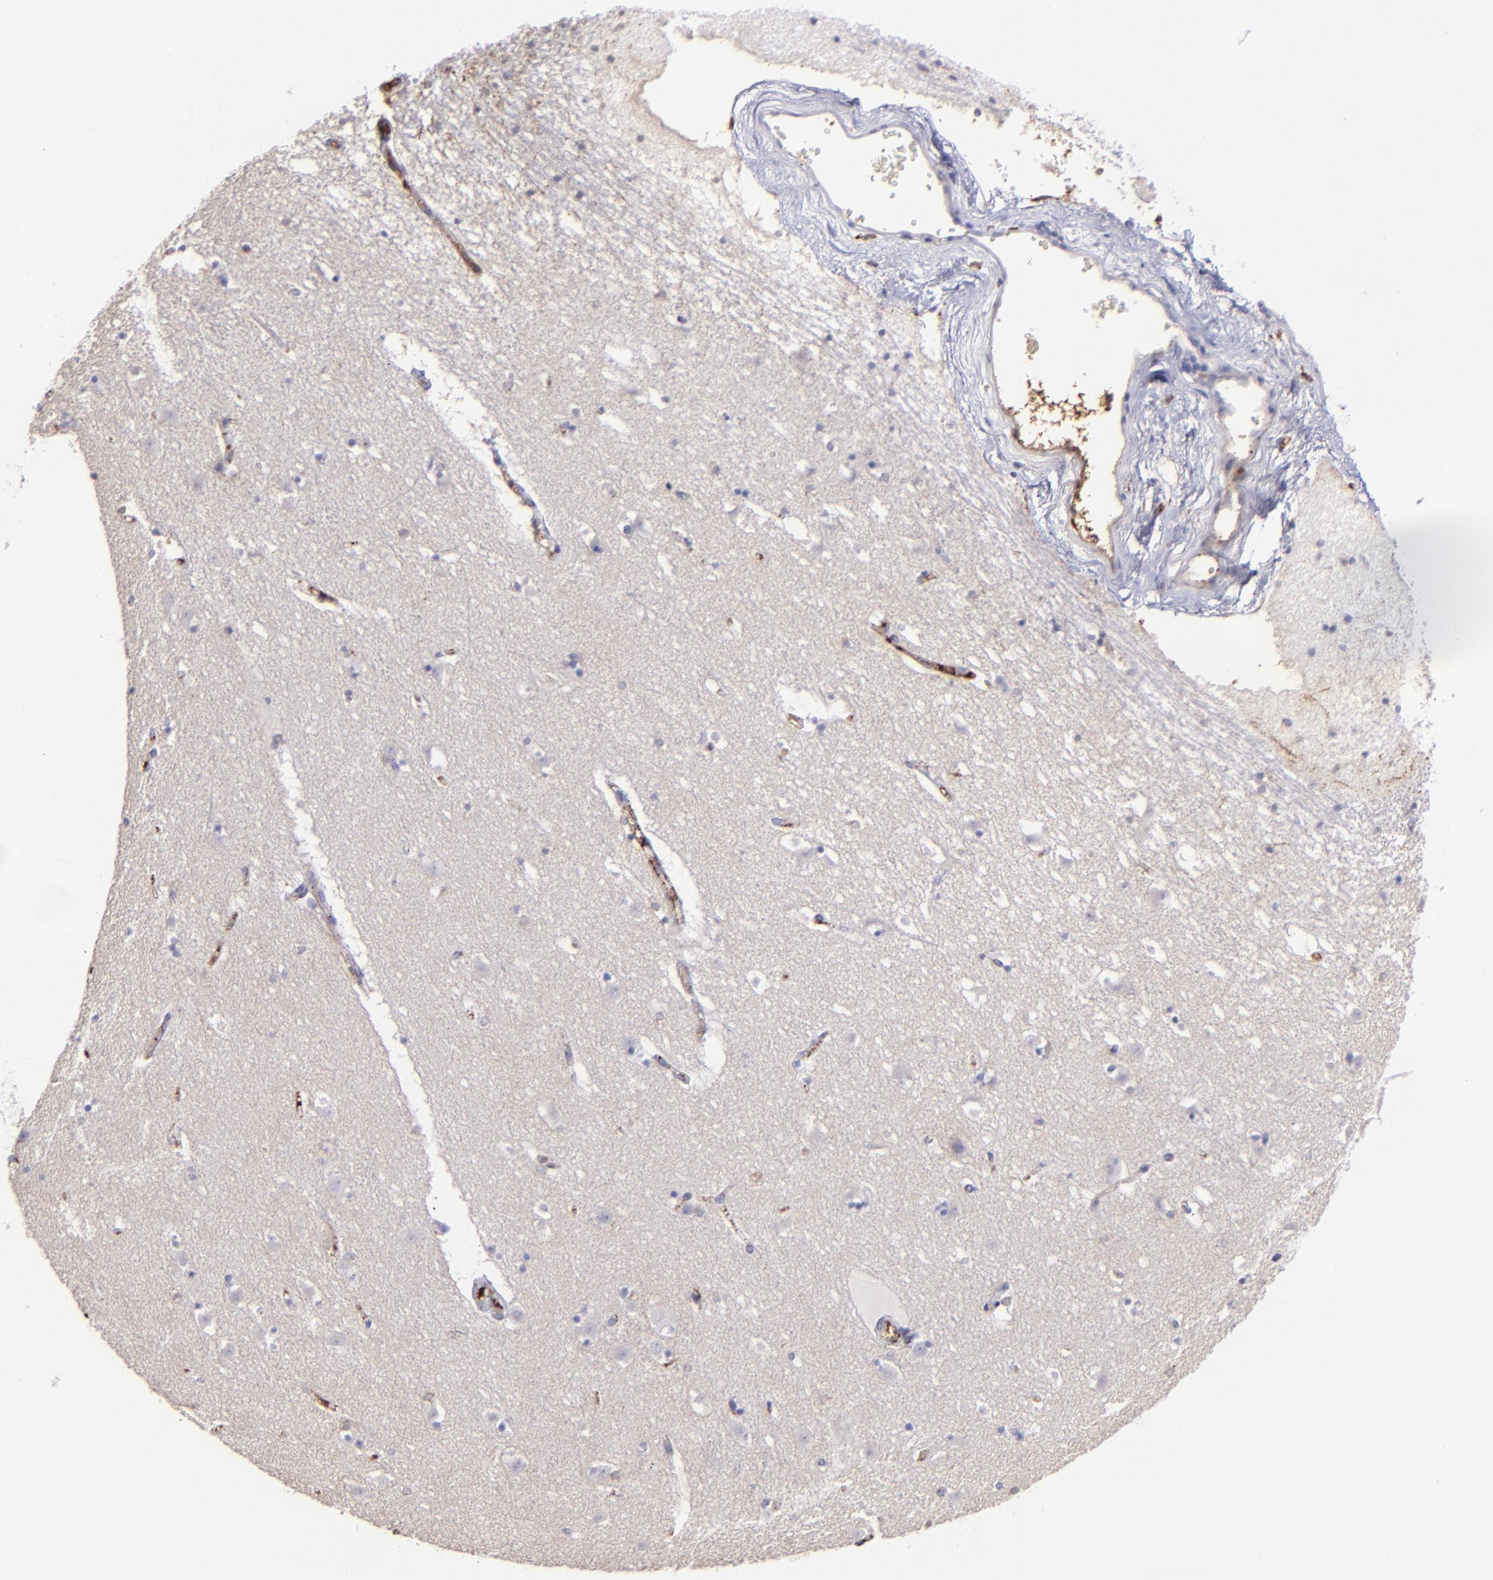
{"staining": {"intensity": "negative", "quantity": "none", "location": "none"}, "tissue": "caudate", "cell_type": "Glial cells", "image_type": "normal", "snomed": [{"axis": "morphology", "description": "Normal tissue, NOS"}, {"axis": "topography", "description": "Lateral ventricle wall"}], "caption": "An image of human caudate is negative for staining in glial cells. (Brightfield microscopy of DAB IHC at high magnification).", "gene": "C1QA", "patient": {"sex": "male", "age": 45}}